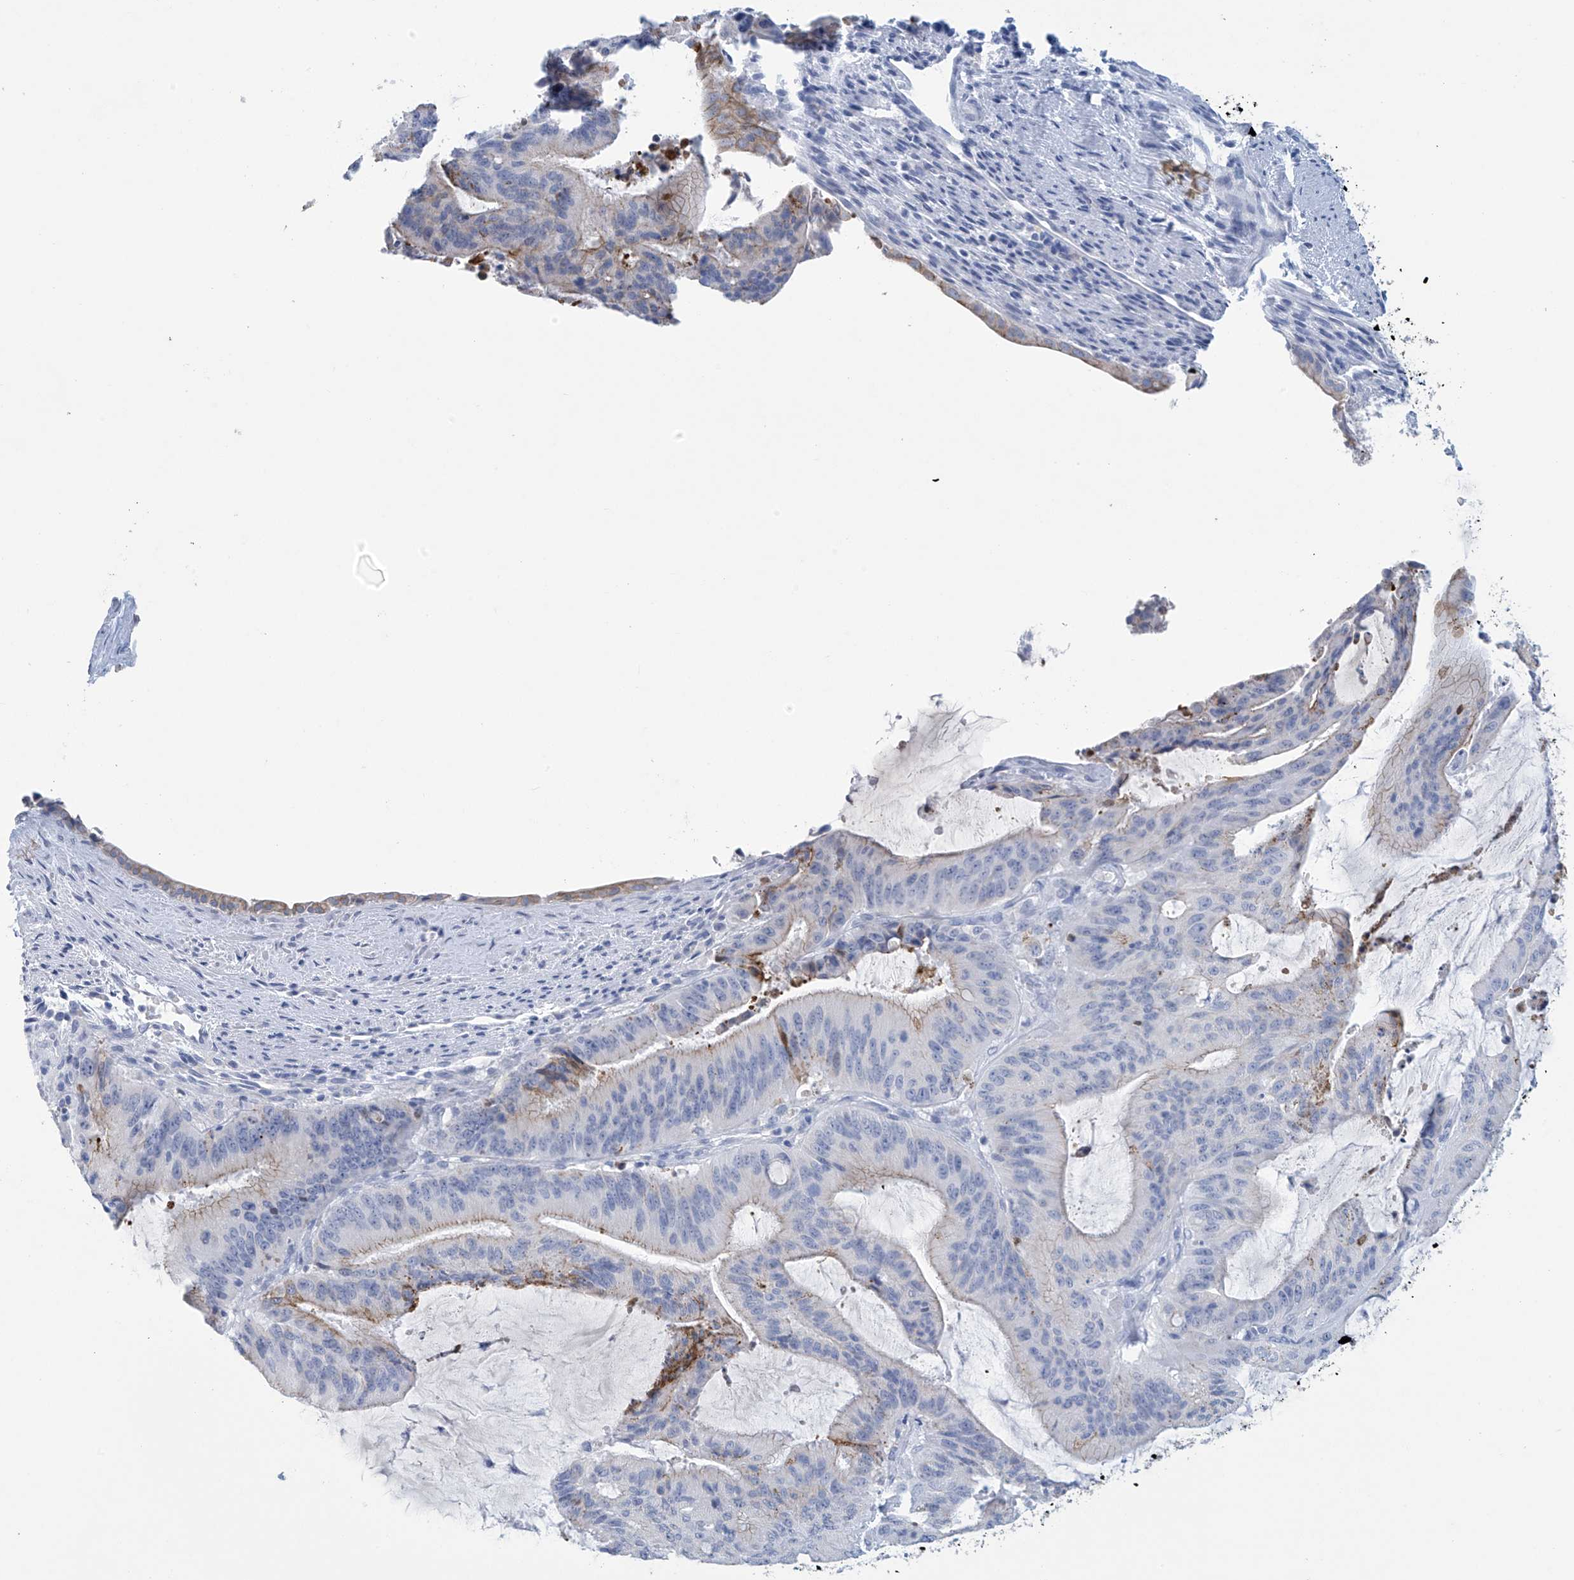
{"staining": {"intensity": "negative", "quantity": "none", "location": "none"}, "tissue": "liver cancer", "cell_type": "Tumor cells", "image_type": "cancer", "snomed": [{"axis": "morphology", "description": "Normal tissue, NOS"}, {"axis": "morphology", "description": "Cholangiocarcinoma"}, {"axis": "topography", "description": "Liver"}, {"axis": "topography", "description": "Peripheral nerve tissue"}], "caption": "DAB immunohistochemical staining of liver cancer (cholangiocarcinoma) displays no significant expression in tumor cells.", "gene": "DSP", "patient": {"sex": "female", "age": 73}}